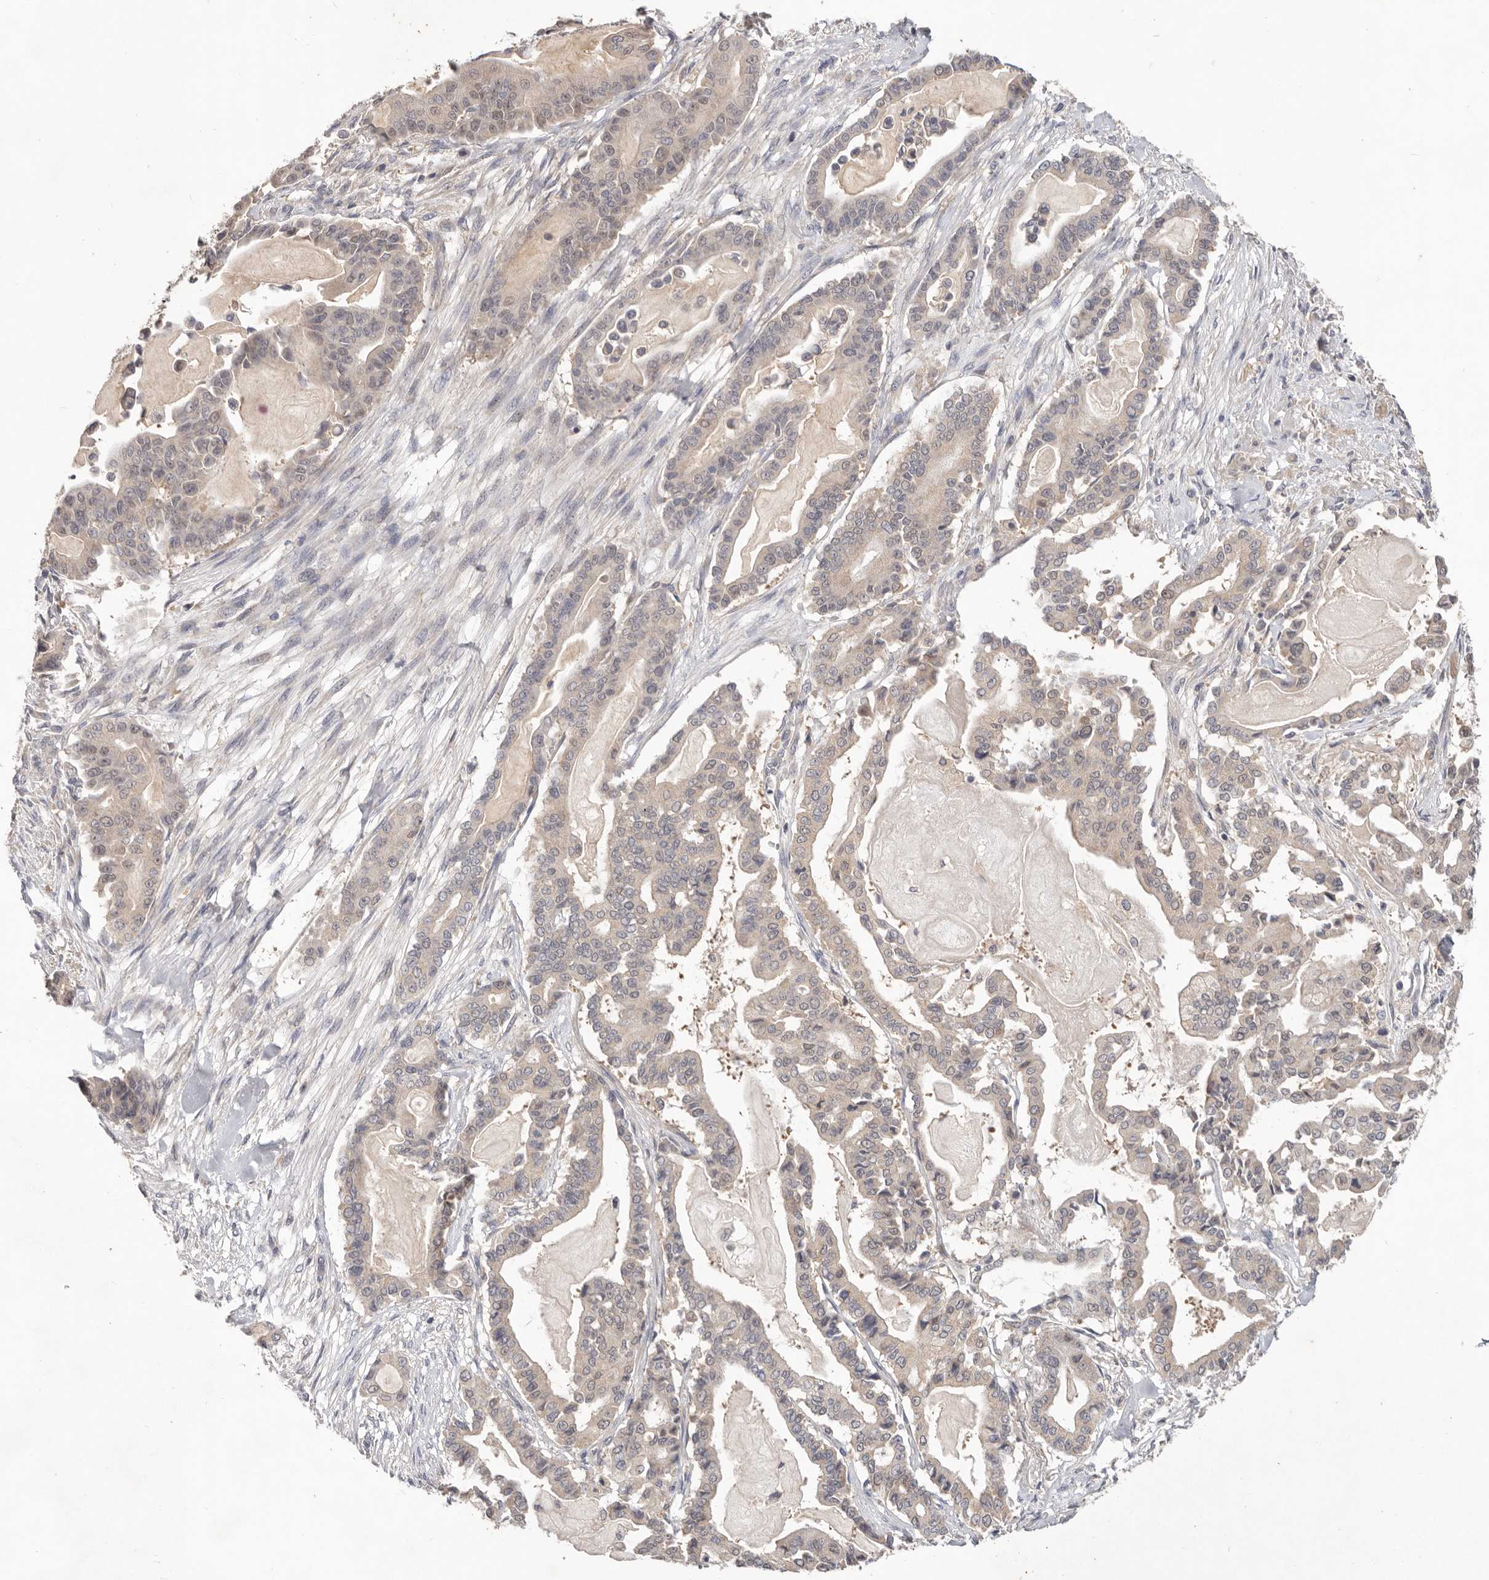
{"staining": {"intensity": "weak", "quantity": "<25%", "location": "cytoplasmic/membranous"}, "tissue": "pancreatic cancer", "cell_type": "Tumor cells", "image_type": "cancer", "snomed": [{"axis": "morphology", "description": "Adenocarcinoma, NOS"}, {"axis": "topography", "description": "Pancreas"}], "caption": "This histopathology image is of pancreatic cancer (adenocarcinoma) stained with immunohistochemistry to label a protein in brown with the nuclei are counter-stained blue. There is no staining in tumor cells. (Immunohistochemistry (ihc), brightfield microscopy, high magnification).", "gene": "WDR77", "patient": {"sex": "male", "age": 63}}